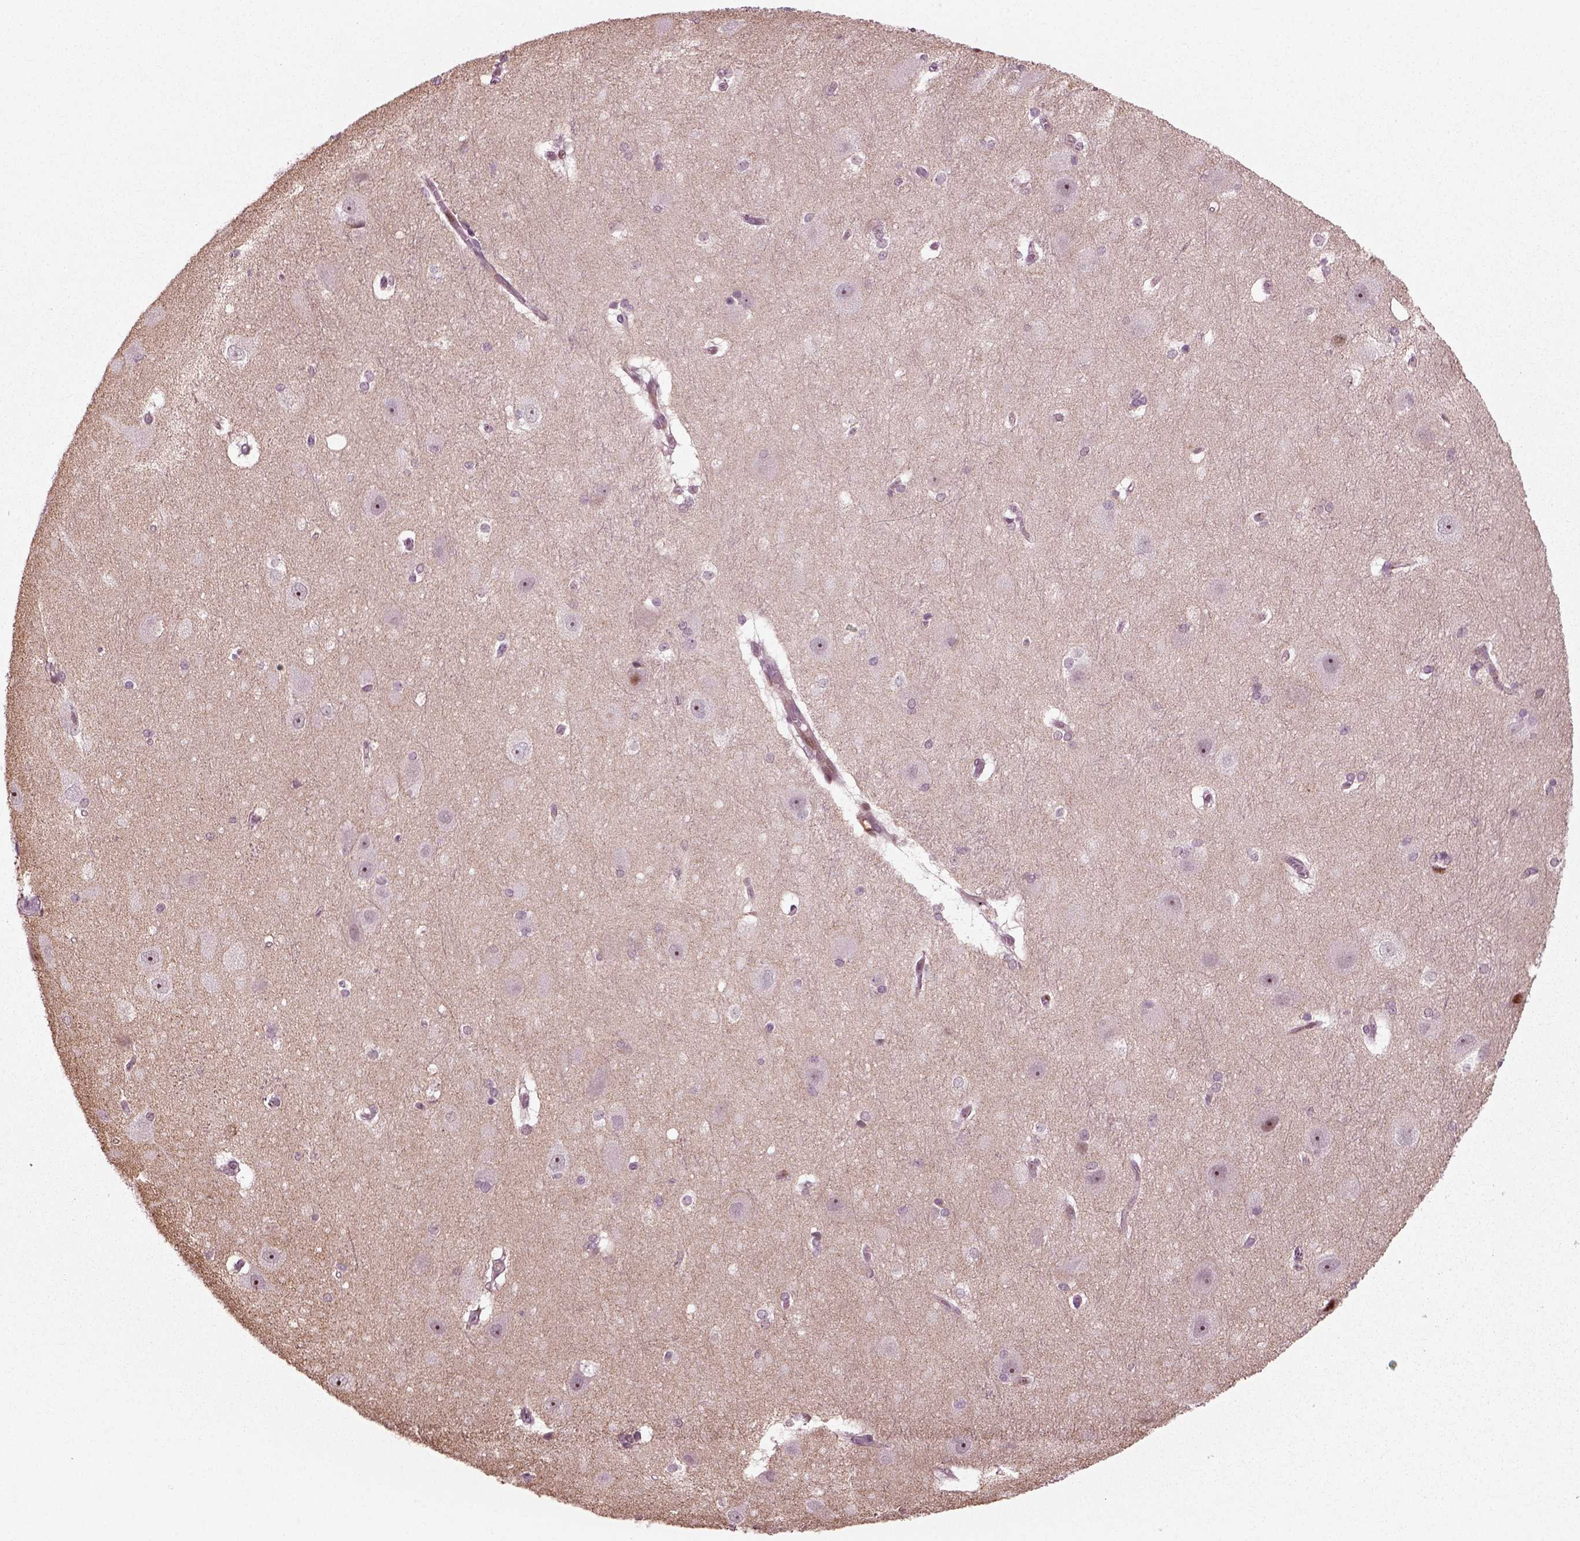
{"staining": {"intensity": "moderate", "quantity": "<25%", "location": "nuclear"}, "tissue": "hippocampus", "cell_type": "Glial cells", "image_type": "normal", "snomed": [{"axis": "morphology", "description": "Normal tissue, NOS"}, {"axis": "topography", "description": "Cerebral cortex"}, {"axis": "topography", "description": "Hippocampus"}], "caption": "Protein staining exhibits moderate nuclear expression in about <25% of glial cells in unremarkable hippocampus.", "gene": "CDC14A", "patient": {"sex": "female", "age": 19}}